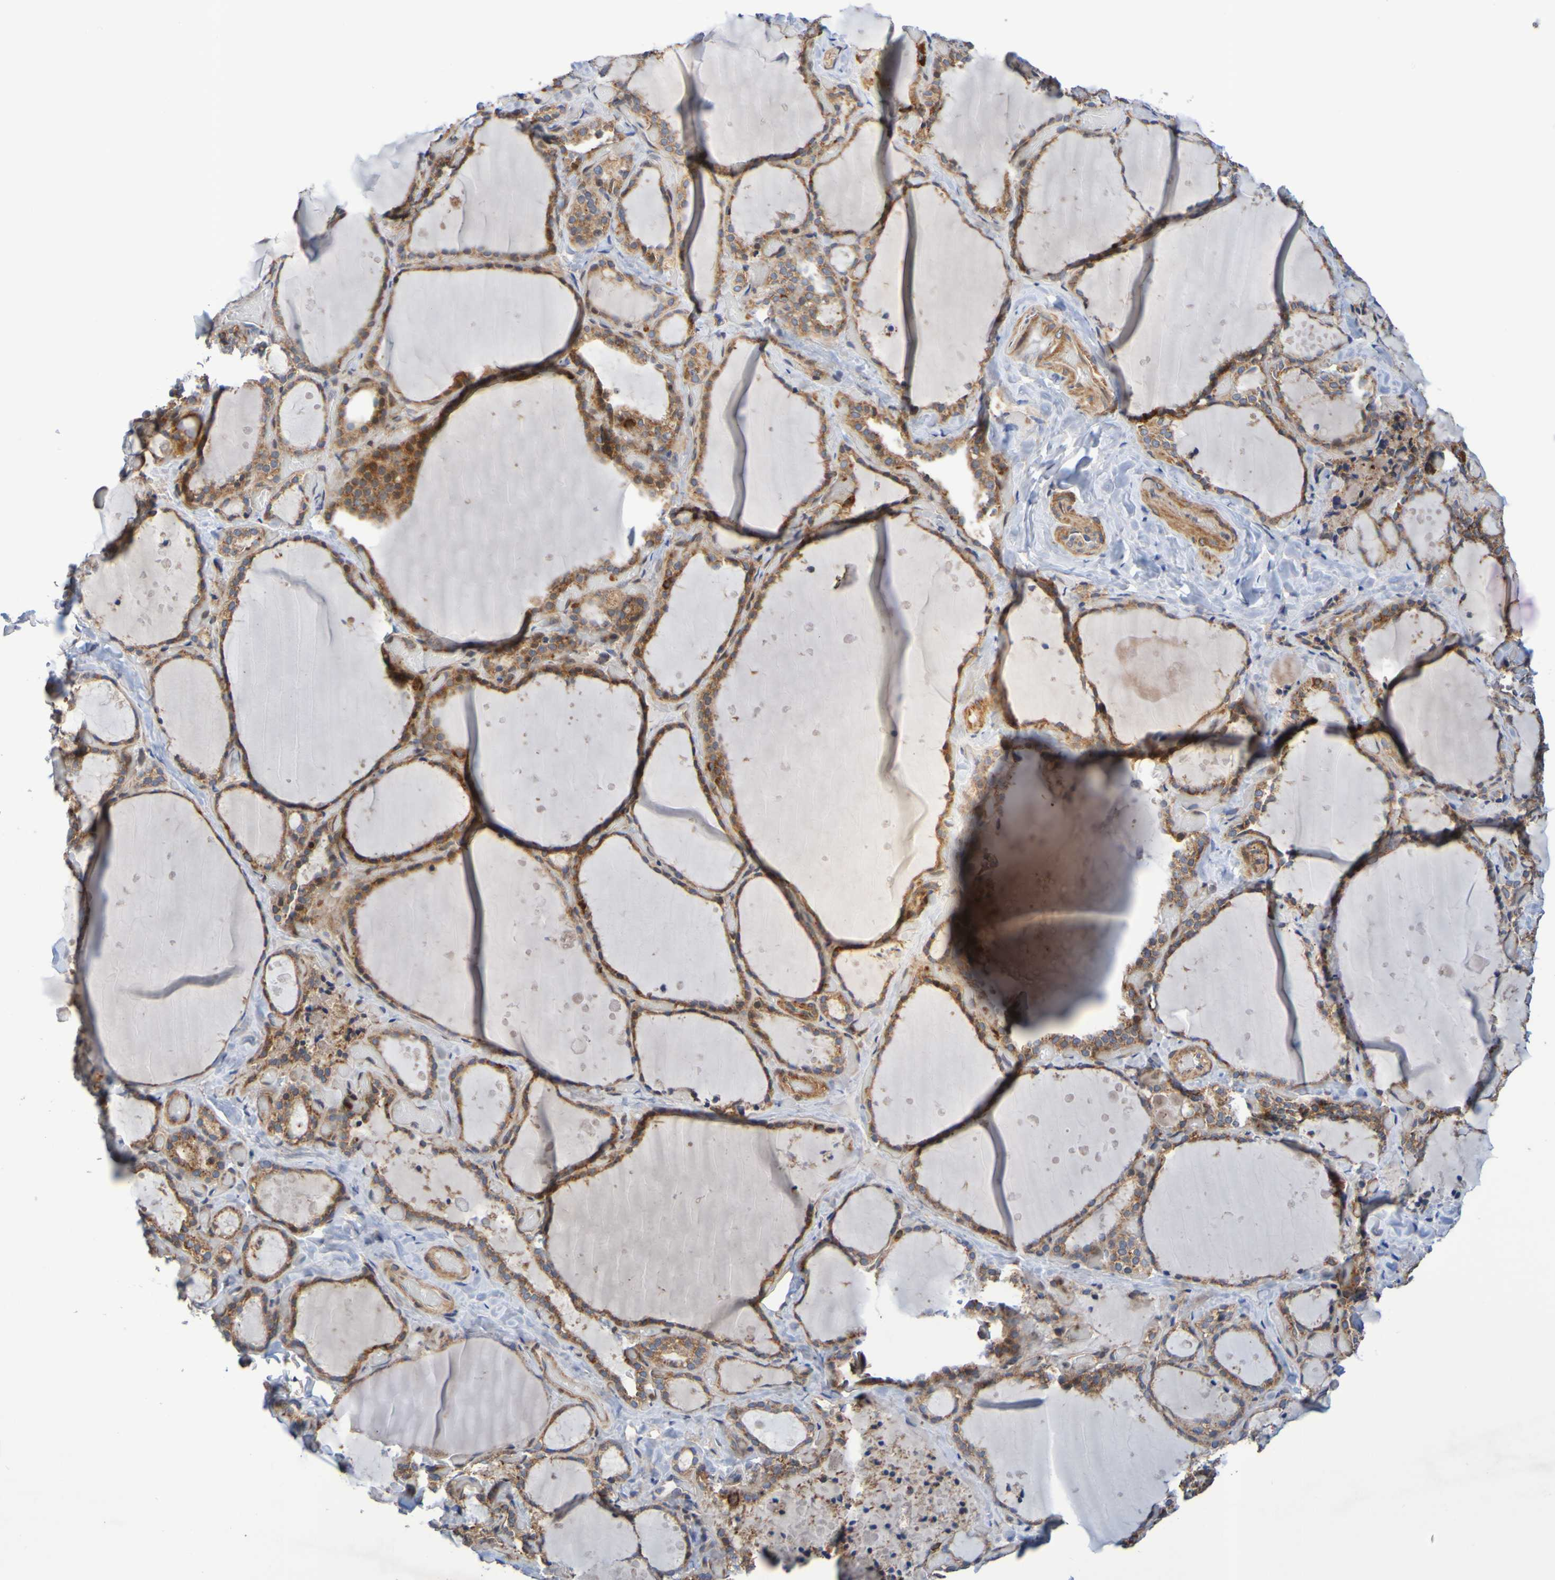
{"staining": {"intensity": "strong", "quantity": ">75%", "location": "cytoplasmic/membranous"}, "tissue": "thyroid gland", "cell_type": "Glandular cells", "image_type": "normal", "snomed": [{"axis": "morphology", "description": "Normal tissue, NOS"}, {"axis": "topography", "description": "Thyroid gland"}], "caption": "There is high levels of strong cytoplasmic/membranous expression in glandular cells of normal thyroid gland, as demonstrated by immunohistochemical staining (brown color).", "gene": "CCDC51", "patient": {"sex": "female", "age": 44}}